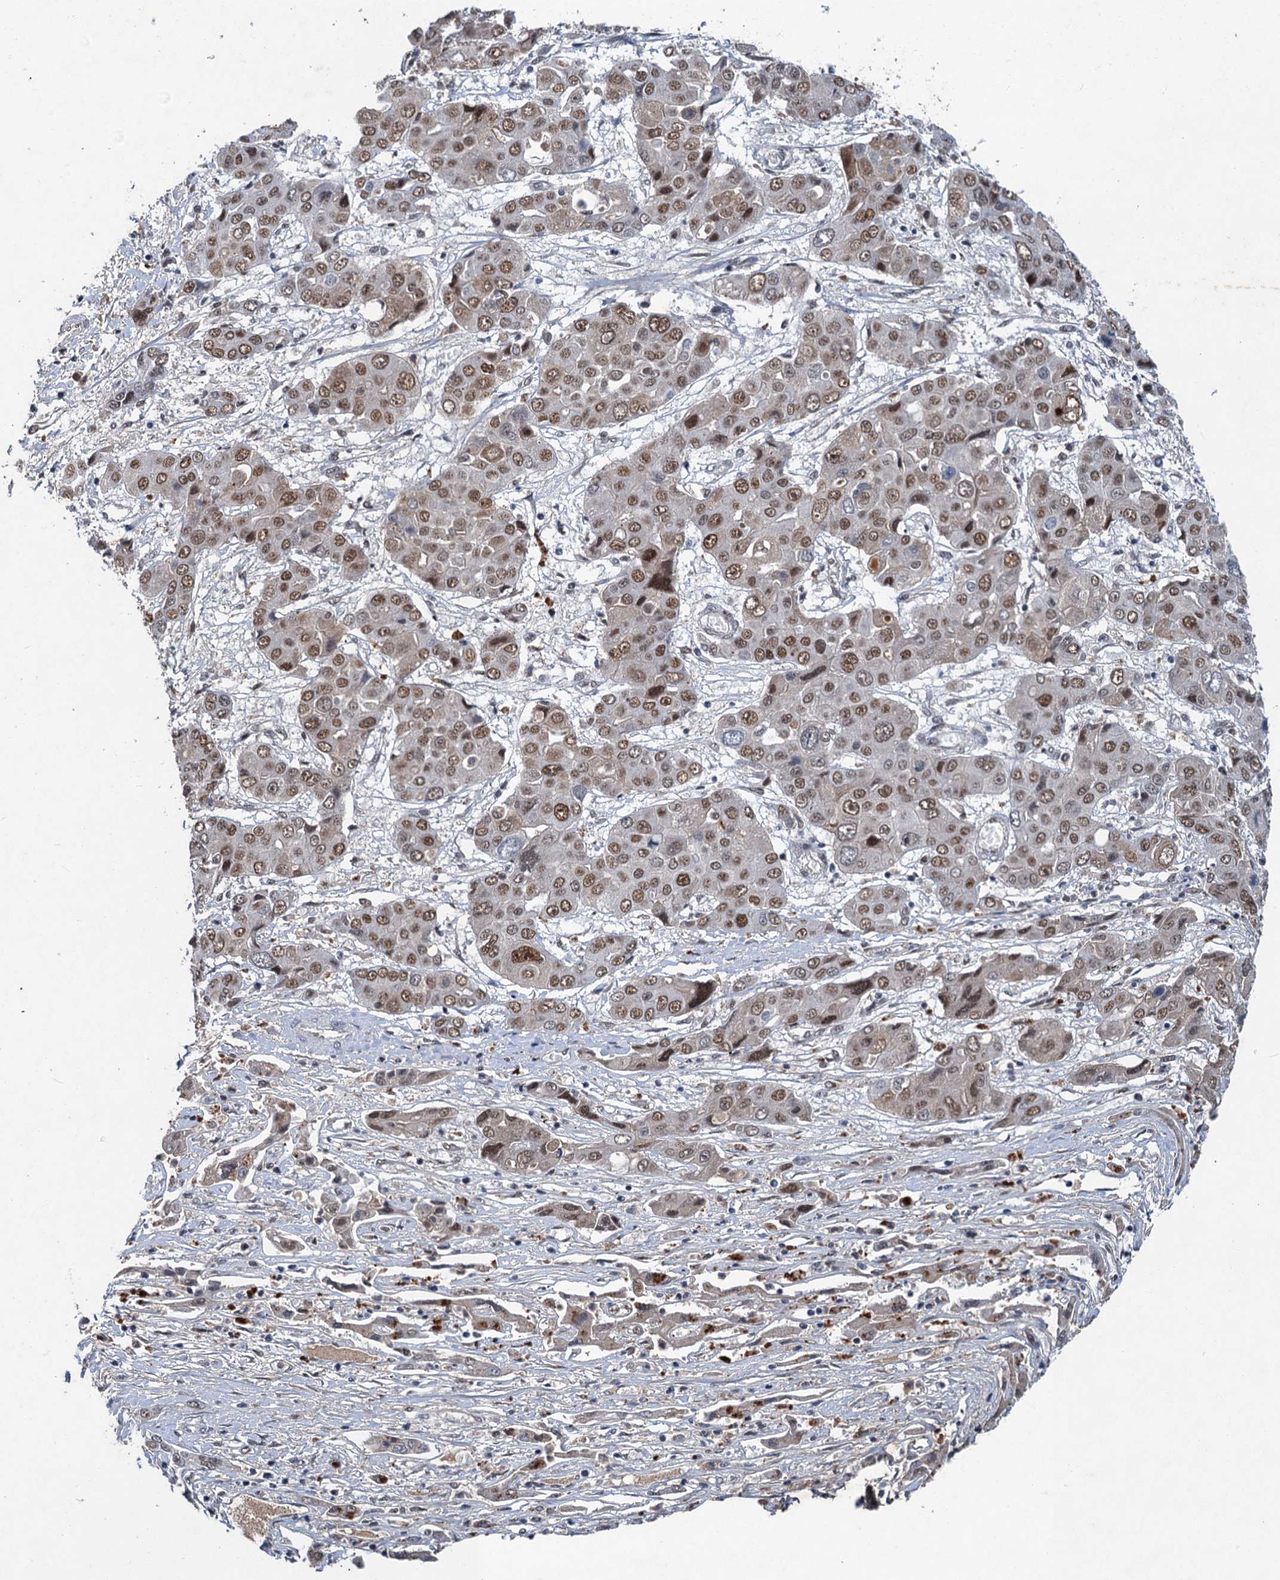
{"staining": {"intensity": "moderate", "quantity": ">75%", "location": "nuclear"}, "tissue": "liver cancer", "cell_type": "Tumor cells", "image_type": "cancer", "snomed": [{"axis": "morphology", "description": "Cholangiocarcinoma"}, {"axis": "topography", "description": "Liver"}], "caption": "Moderate nuclear protein staining is appreciated in about >75% of tumor cells in cholangiocarcinoma (liver).", "gene": "CSTF3", "patient": {"sex": "male", "age": 67}}